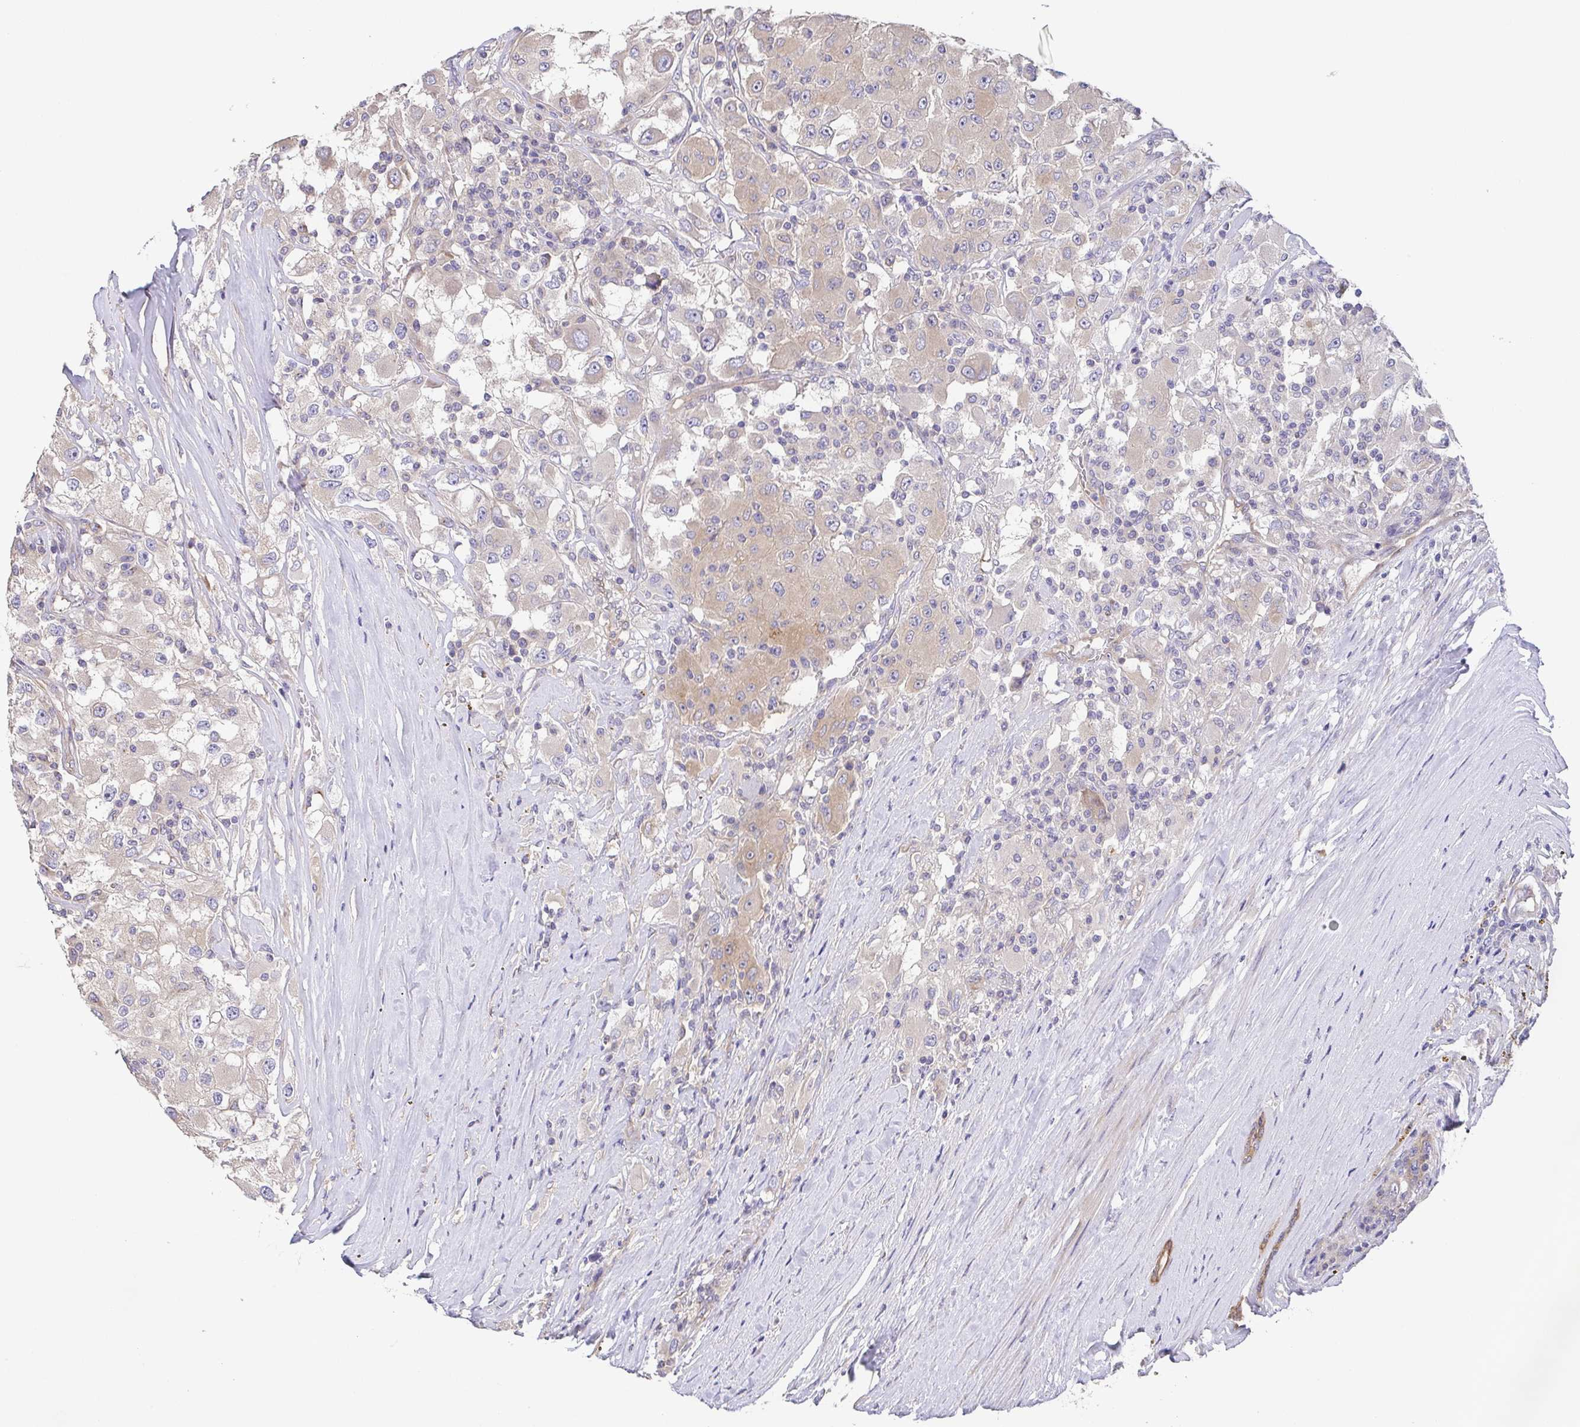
{"staining": {"intensity": "weak", "quantity": "<25%", "location": "cytoplasmic/membranous"}, "tissue": "renal cancer", "cell_type": "Tumor cells", "image_type": "cancer", "snomed": [{"axis": "morphology", "description": "Adenocarcinoma, NOS"}, {"axis": "topography", "description": "Kidney"}], "caption": "Renal adenocarcinoma was stained to show a protein in brown. There is no significant positivity in tumor cells.", "gene": "EIF3D", "patient": {"sex": "female", "age": 67}}